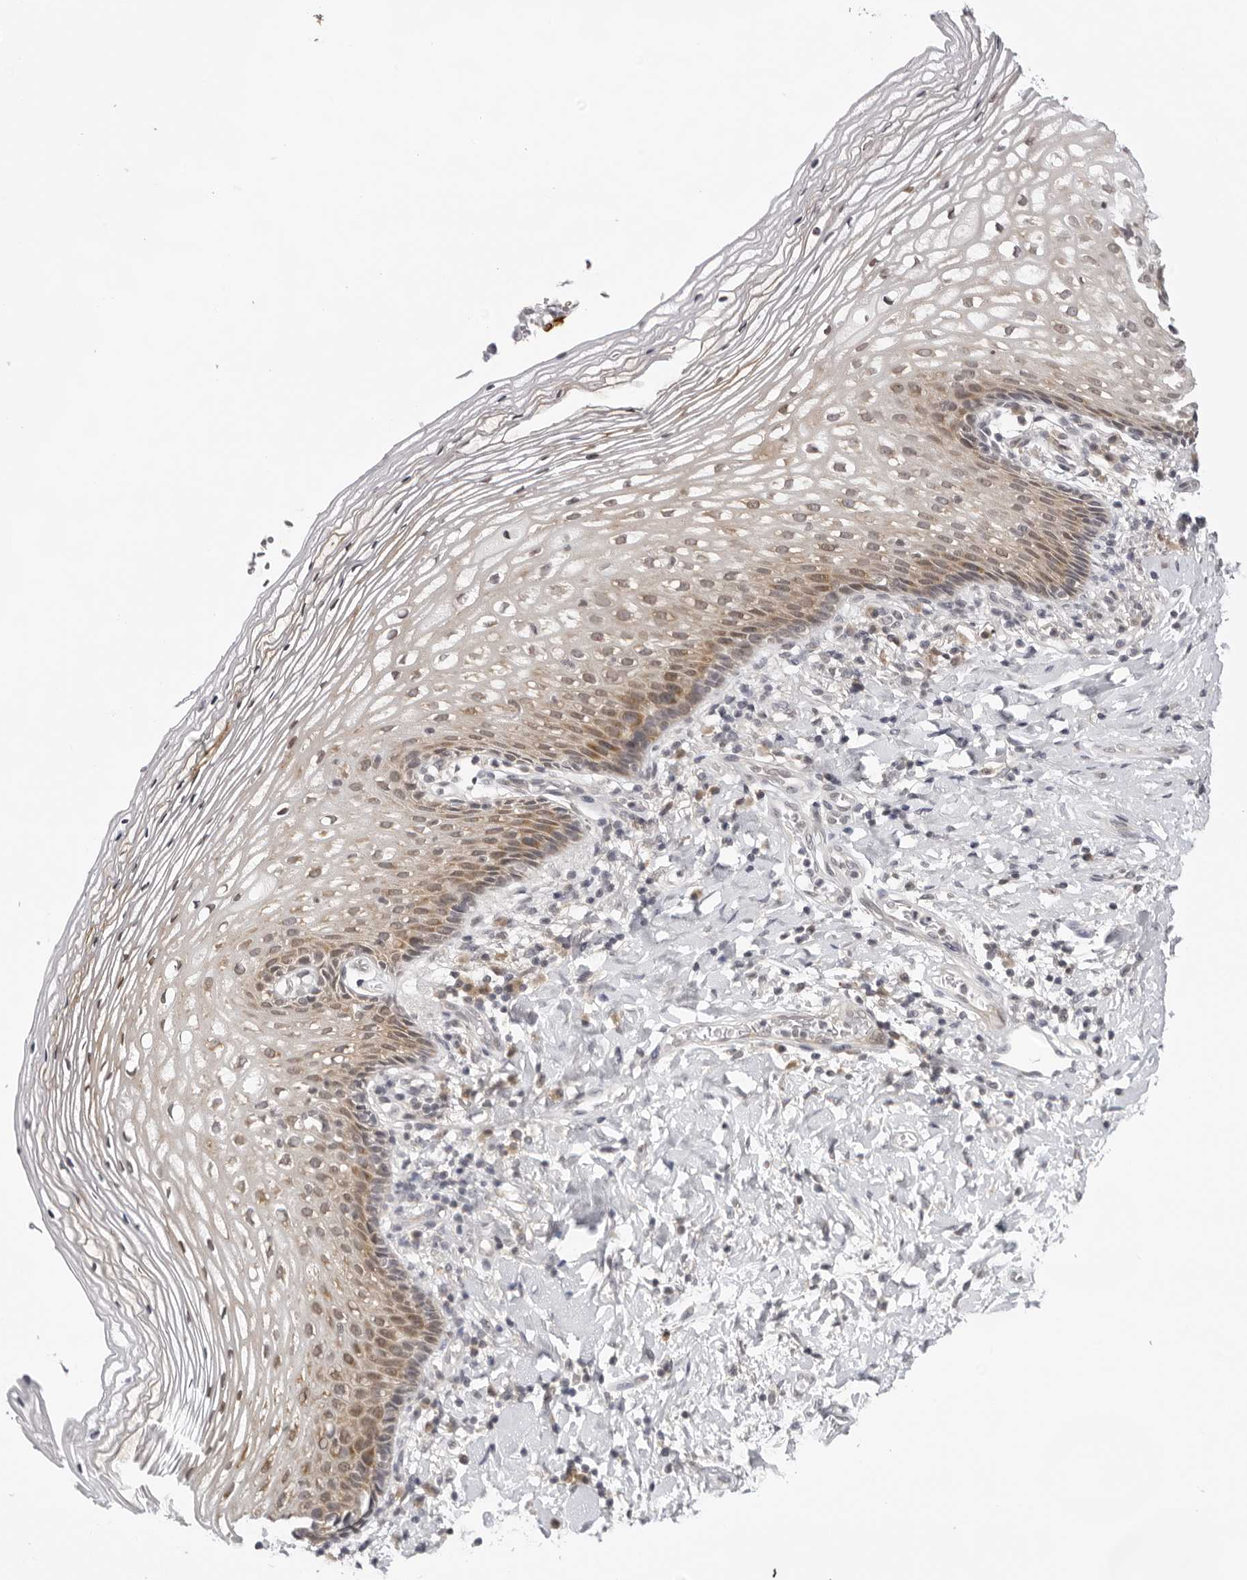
{"staining": {"intensity": "moderate", "quantity": "<25%", "location": "cytoplasmic/membranous"}, "tissue": "vagina", "cell_type": "Squamous epithelial cells", "image_type": "normal", "snomed": [{"axis": "morphology", "description": "Normal tissue, NOS"}, {"axis": "topography", "description": "Vagina"}], "caption": "About <25% of squamous epithelial cells in unremarkable vagina exhibit moderate cytoplasmic/membranous protein staining as visualized by brown immunohistochemical staining.", "gene": "PRUNE1", "patient": {"sex": "female", "age": 60}}